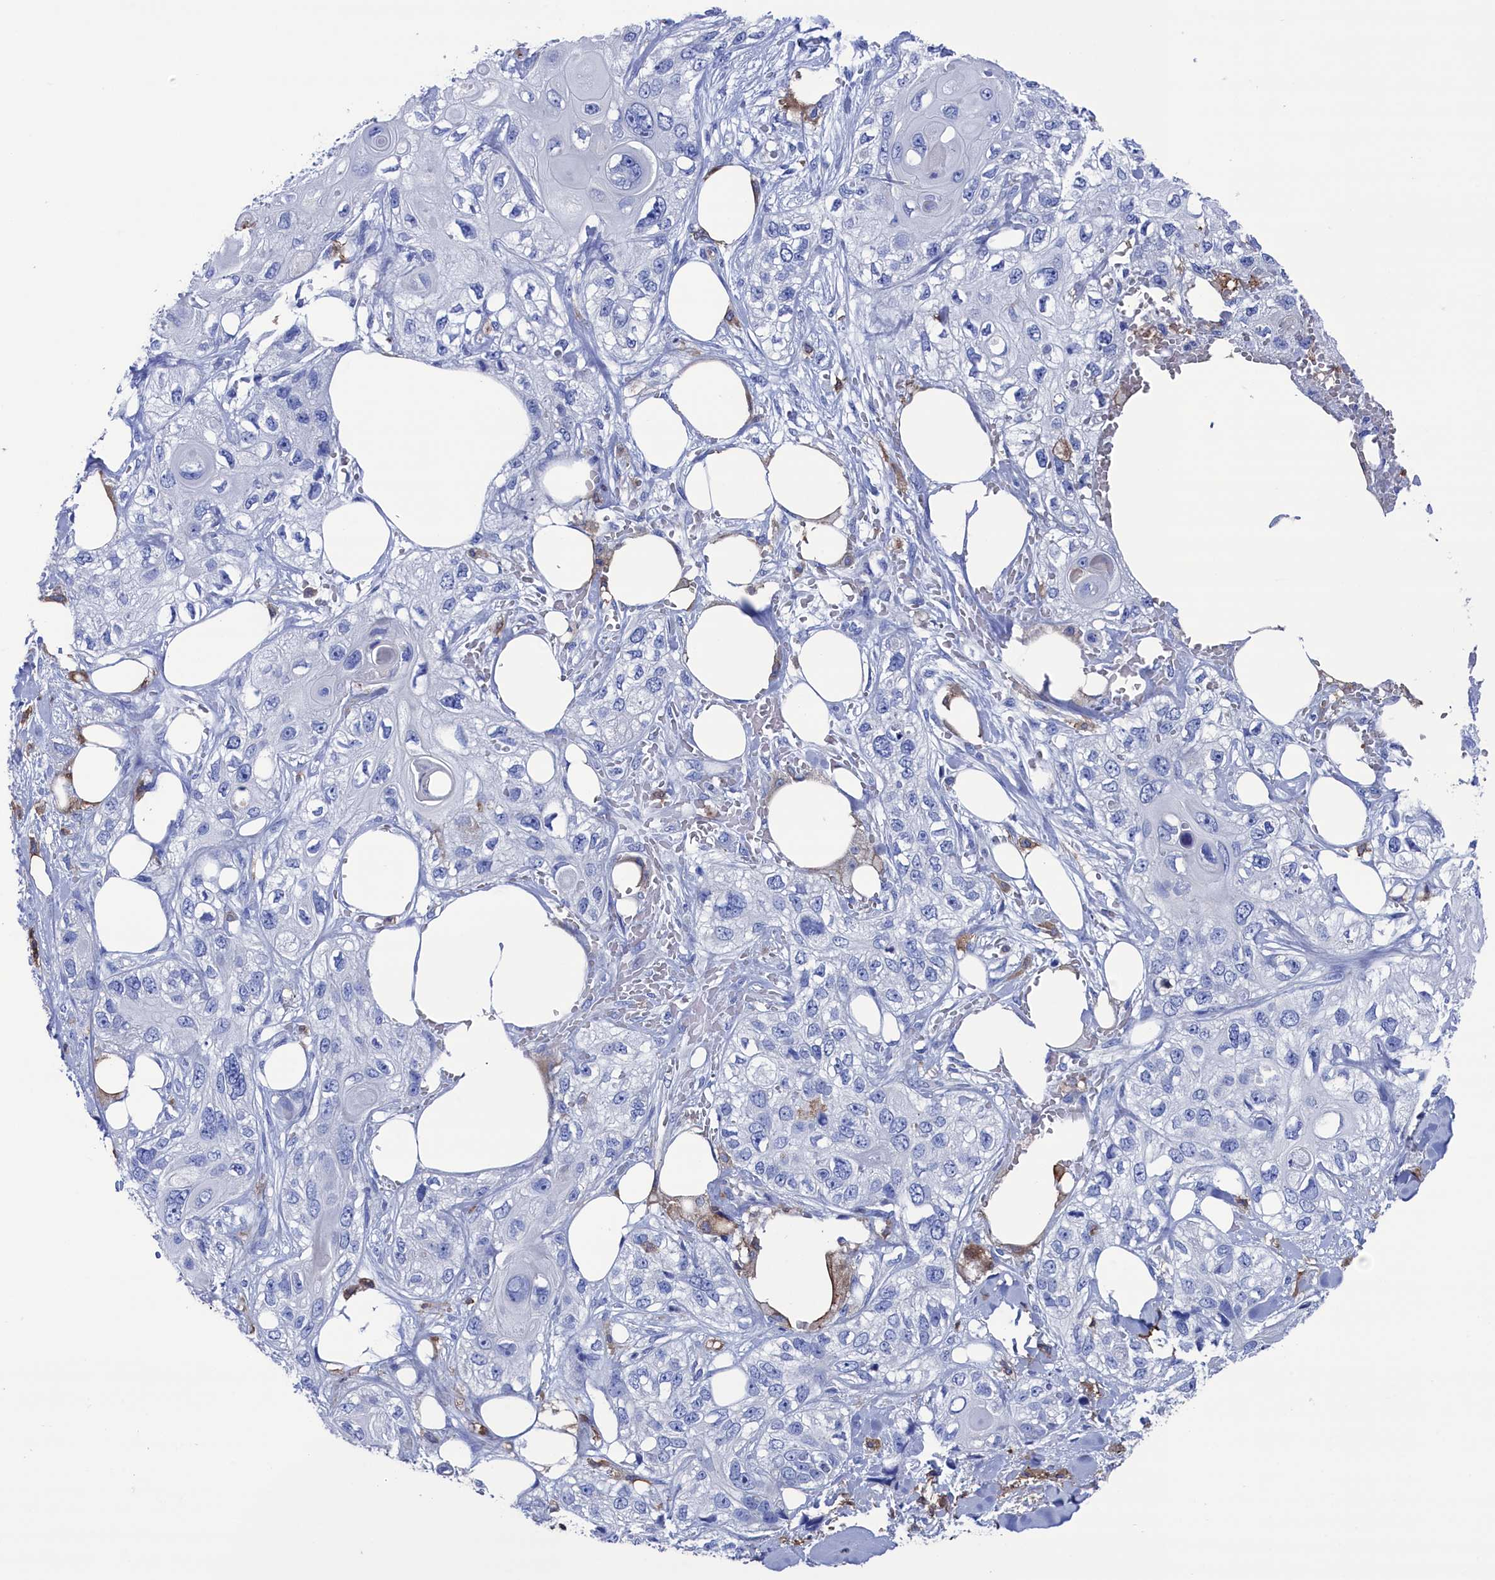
{"staining": {"intensity": "negative", "quantity": "none", "location": "none"}, "tissue": "skin cancer", "cell_type": "Tumor cells", "image_type": "cancer", "snomed": [{"axis": "morphology", "description": "Normal tissue, NOS"}, {"axis": "morphology", "description": "Squamous cell carcinoma, NOS"}, {"axis": "topography", "description": "Skin"}], "caption": "Immunohistochemistry (IHC) of human skin squamous cell carcinoma reveals no staining in tumor cells.", "gene": "TYROBP", "patient": {"sex": "male", "age": 72}}